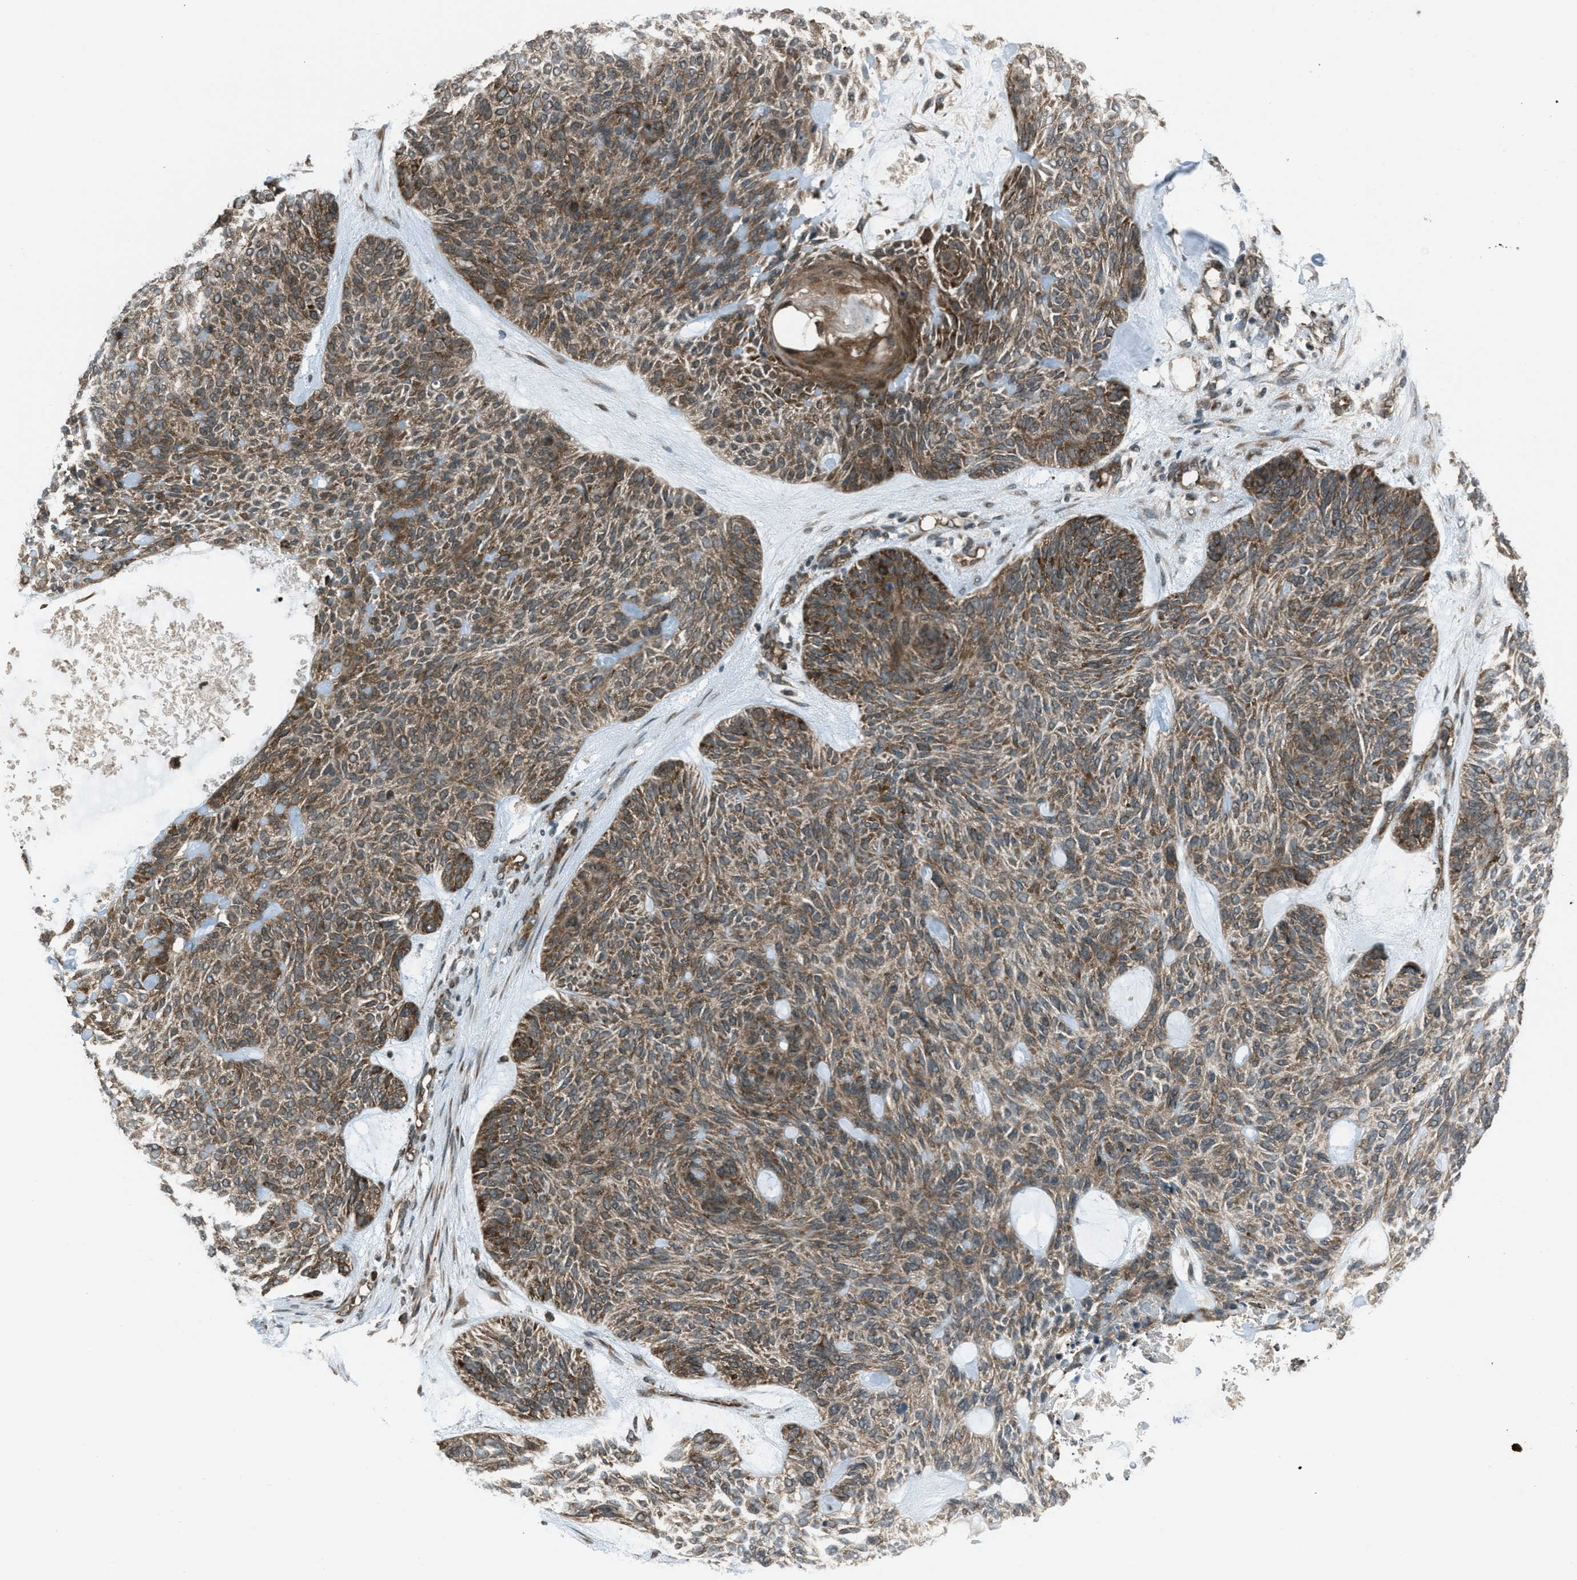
{"staining": {"intensity": "moderate", "quantity": ">75%", "location": "cytoplasmic/membranous"}, "tissue": "skin cancer", "cell_type": "Tumor cells", "image_type": "cancer", "snomed": [{"axis": "morphology", "description": "Basal cell carcinoma"}, {"axis": "topography", "description": "Skin"}], "caption": "IHC image of neoplastic tissue: human basal cell carcinoma (skin) stained using IHC demonstrates medium levels of moderate protein expression localized specifically in the cytoplasmic/membranous of tumor cells, appearing as a cytoplasmic/membranous brown color.", "gene": "ASAP2", "patient": {"sex": "male", "age": 55}}